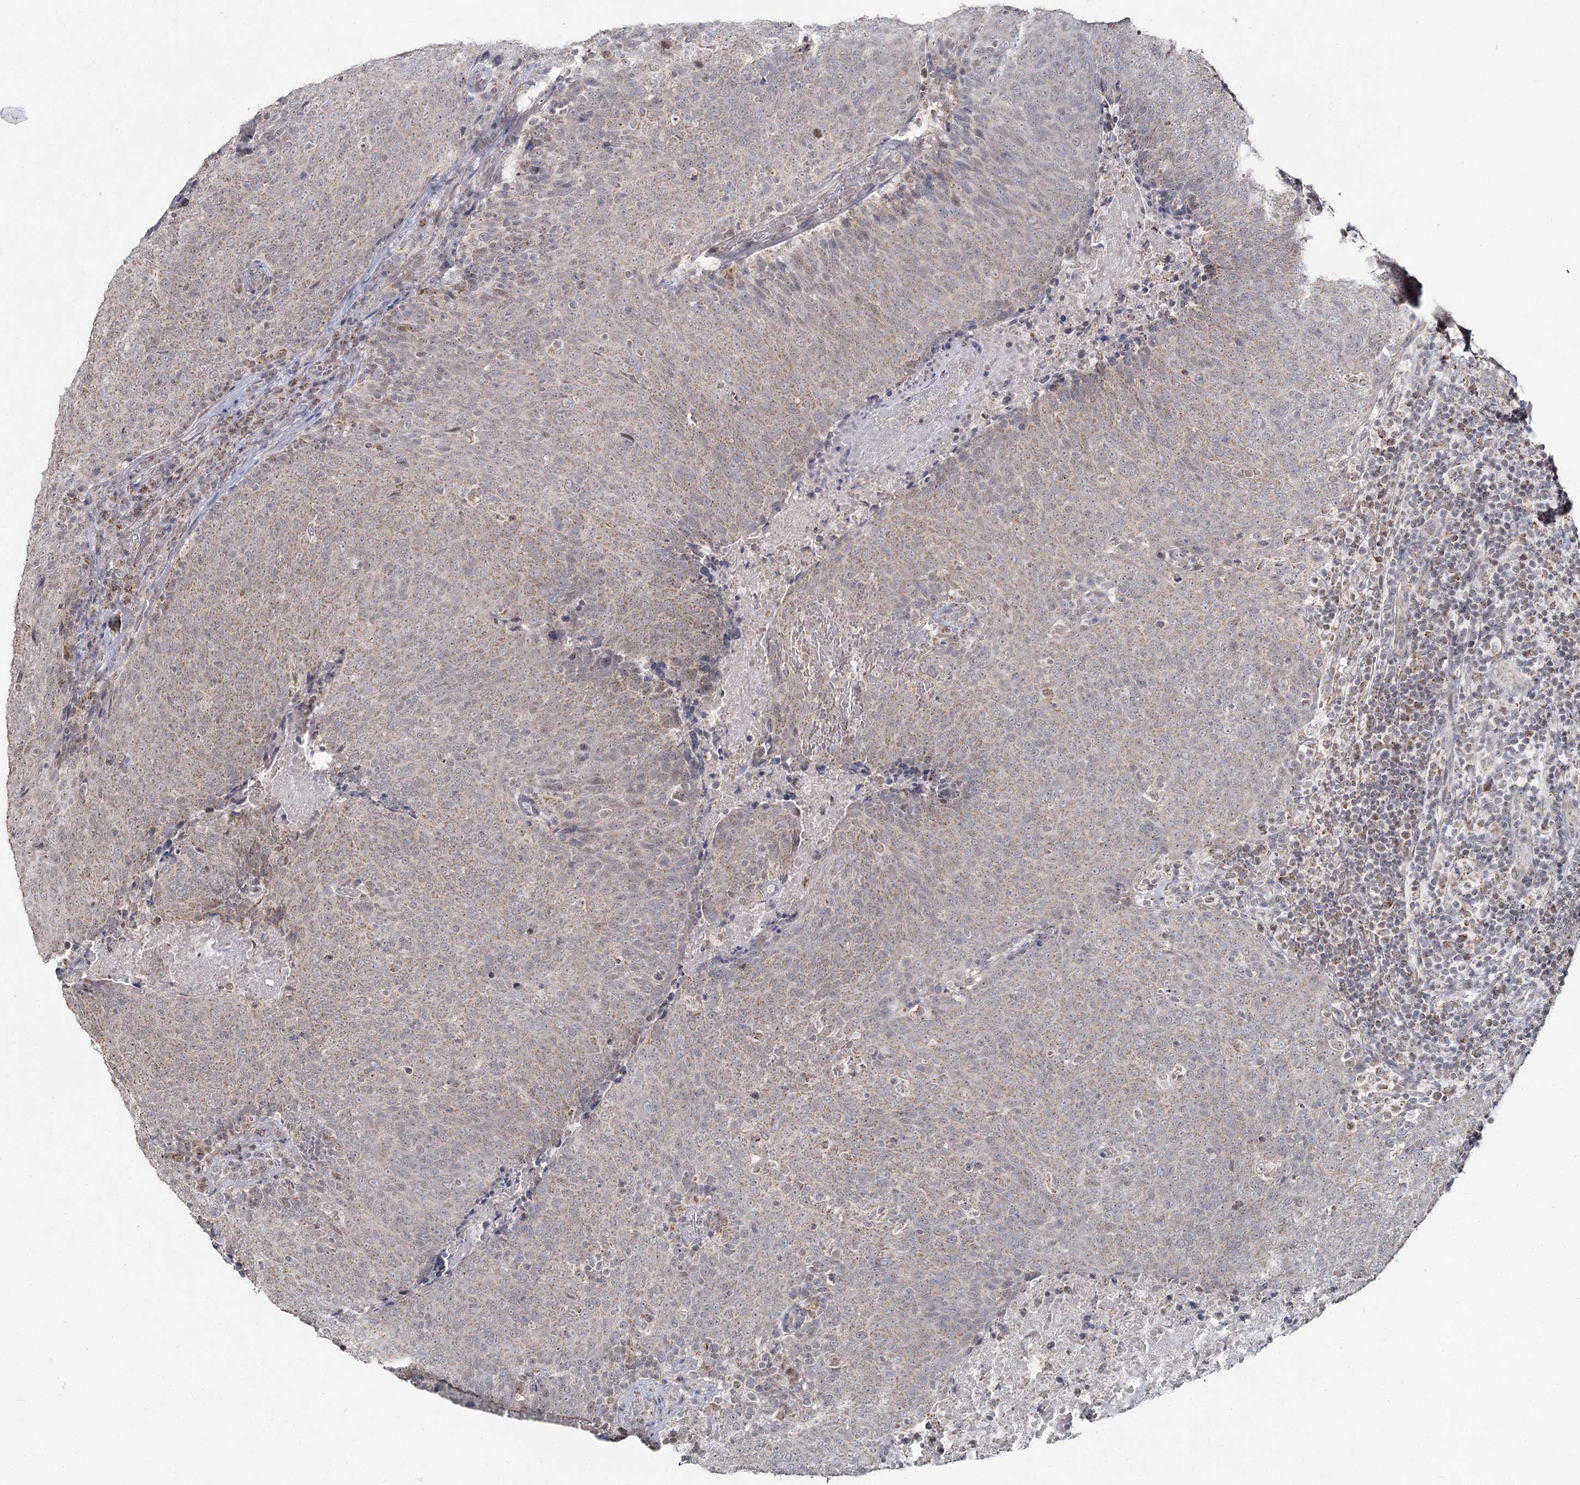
{"staining": {"intensity": "weak", "quantity": "25%-75%", "location": "cytoplasmic/membranous"}, "tissue": "head and neck cancer", "cell_type": "Tumor cells", "image_type": "cancer", "snomed": [{"axis": "morphology", "description": "Squamous cell carcinoma, NOS"}, {"axis": "morphology", "description": "Squamous cell carcinoma, metastatic, NOS"}, {"axis": "topography", "description": "Lymph node"}, {"axis": "topography", "description": "Head-Neck"}], "caption": "Immunohistochemistry (IHC) of squamous cell carcinoma (head and neck) demonstrates low levels of weak cytoplasmic/membranous expression in approximately 25%-75% of tumor cells.", "gene": "PDHX", "patient": {"sex": "male", "age": 62}}